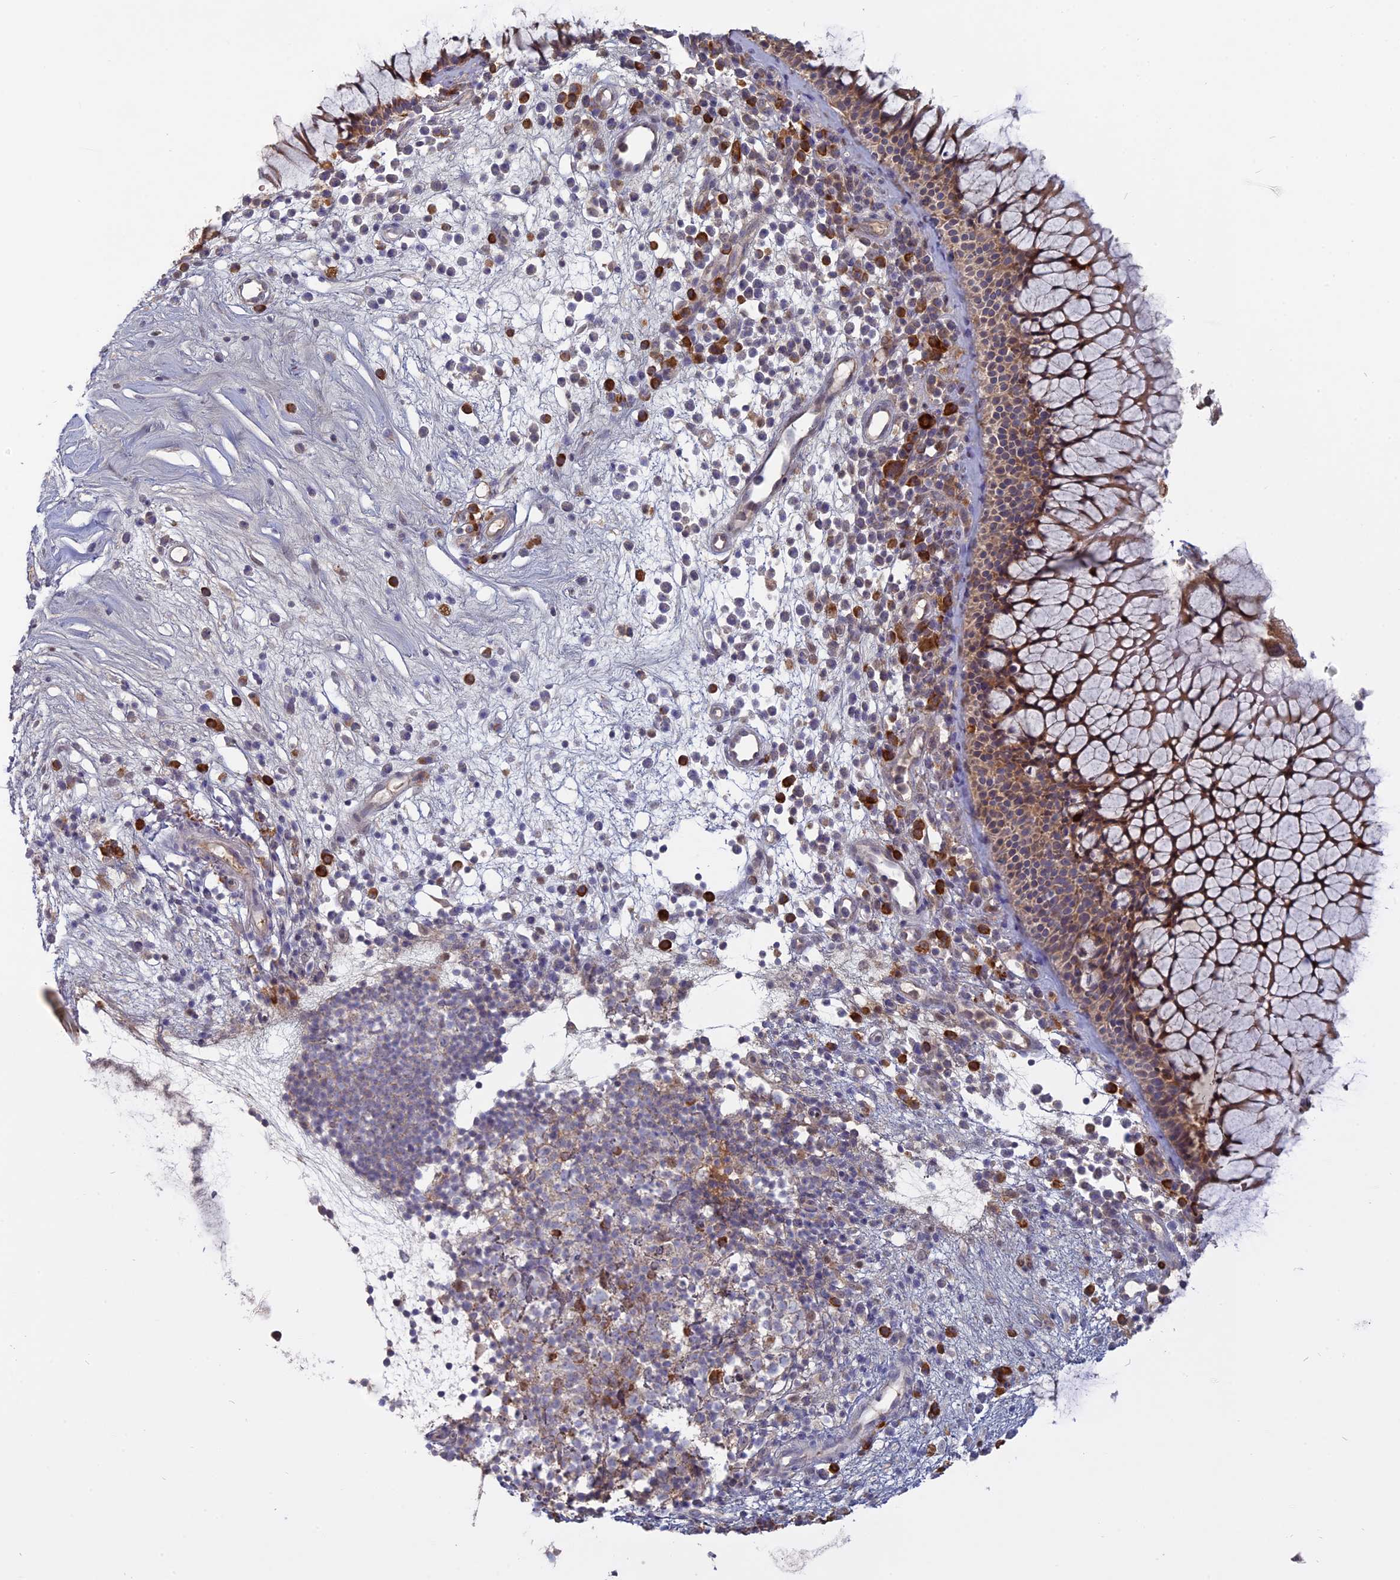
{"staining": {"intensity": "moderate", "quantity": ">75%", "location": "cytoplasmic/membranous"}, "tissue": "nasopharynx", "cell_type": "Respiratory epithelial cells", "image_type": "normal", "snomed": [{"axis": "morphology", "description": "Normal tissue, NOS"}, {"axis": "morphology", "description": "Inflammation, NOS"}, {"axis": "topography", "description": "Nasopharynx"}], "caption": "The image displays a brown stain indicating the presence of a protein in the cytoplasmic/membranous of respiratory epithelial cells in nasopharynx. Immunohistochemistry (ihc) stains the protein in brown and the nuclei are stained blue.", "gene": "TMEM208", "patient": {"sex": "male", "age": 70}}